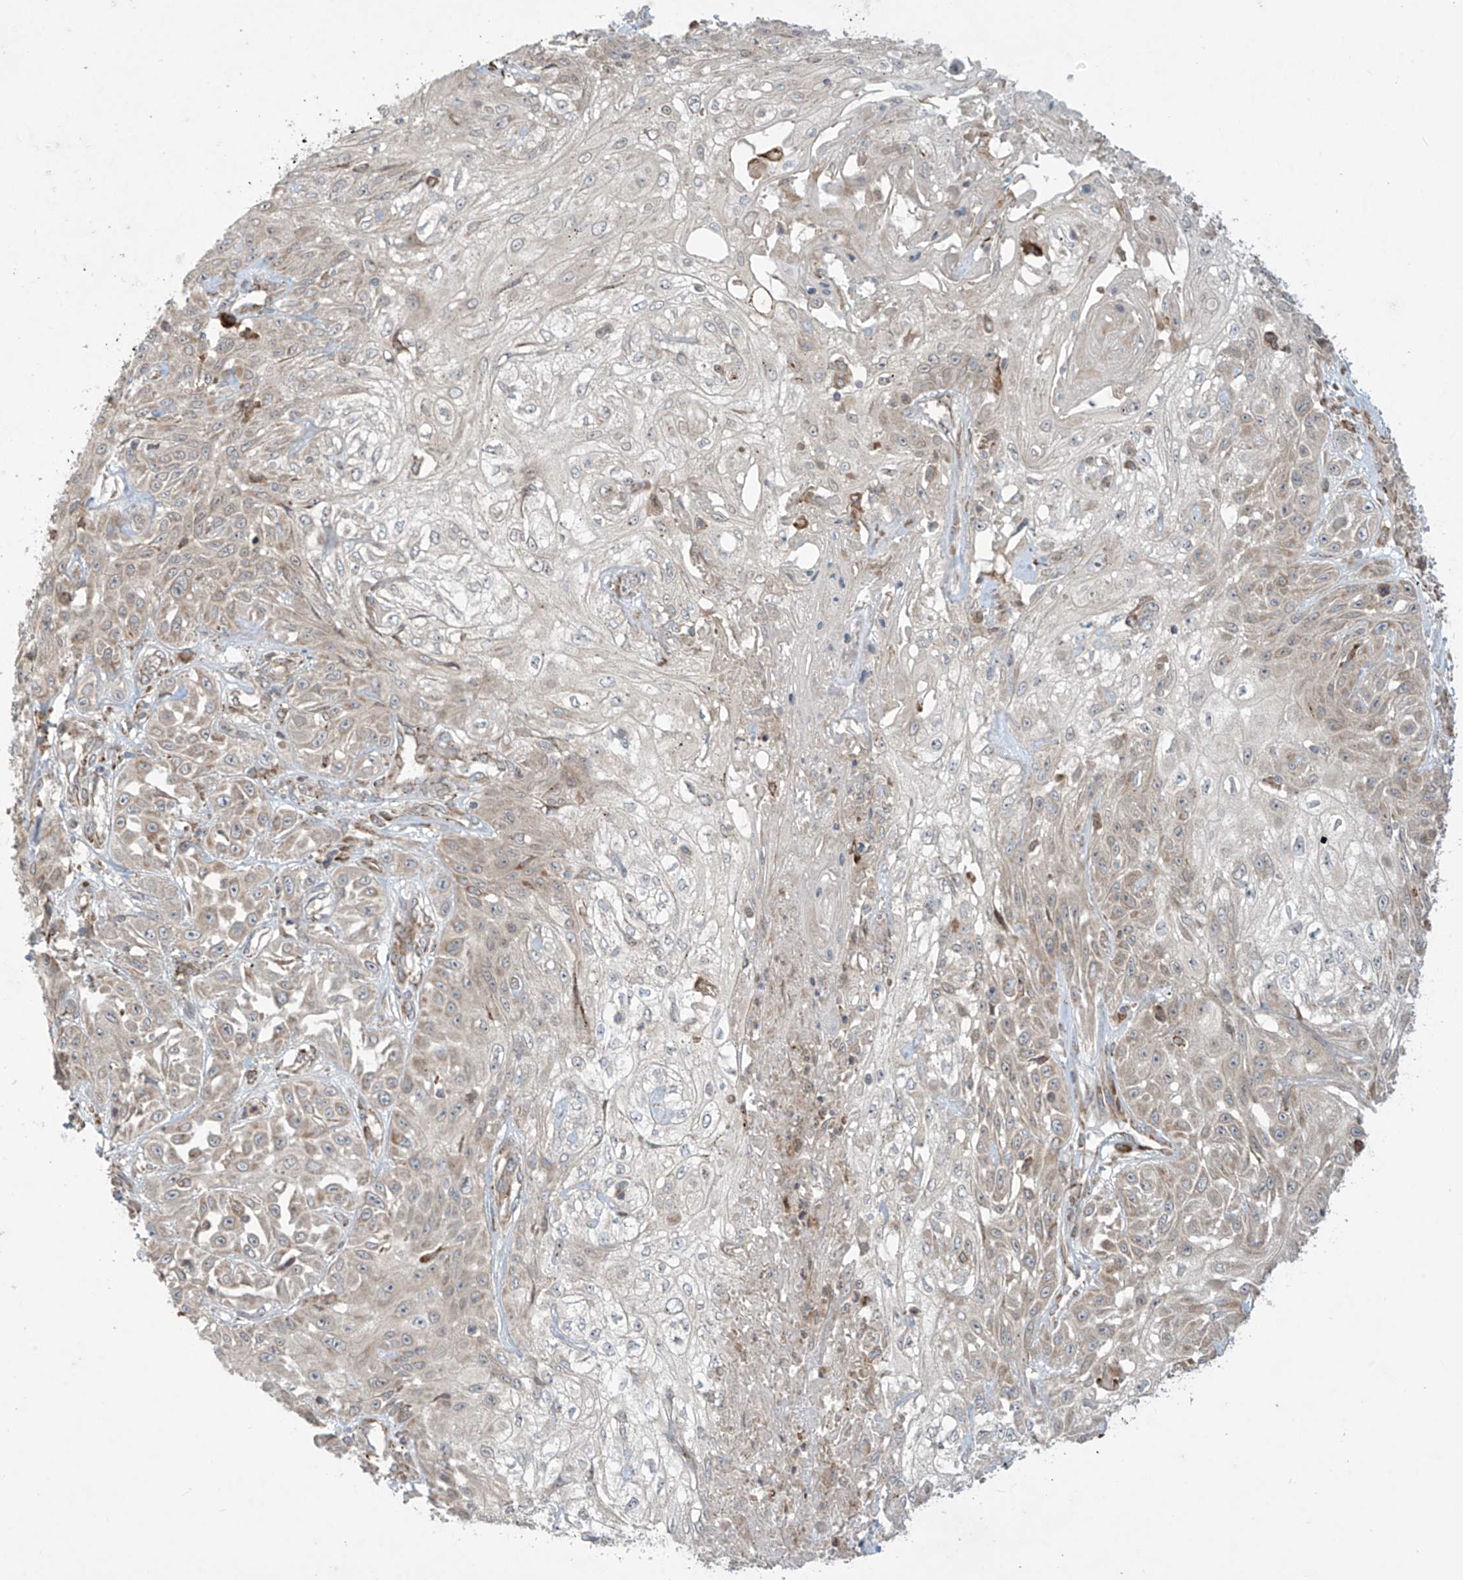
{"staining": {"intensity": "weak", "quantity": "<25%", "location": "cytoplasmic/membranous"}, "tissue": "skin cancer", "cell_type": "Tumor cells", "image_type": "cancer", "snomed": [{"axis": "morphology", "description": "Squamous cell carcinoma, NOS"}, {"axis": "morphology", "description": "Squamous cell carcinoma, metastatic, NOS"}, {"axis": "topography", "description": "Skin"}, {"axis": "topography", "description": "Lymph node"}], "caption": "IHC of skin cancer (squamous cell carcinoma) displays no expression in tumor cells. (Brightfield microscopy of DAB immunohistochemistry at high magnification).", "gene": "PPAT", "patient": {"sex": "male", "age": 75}}